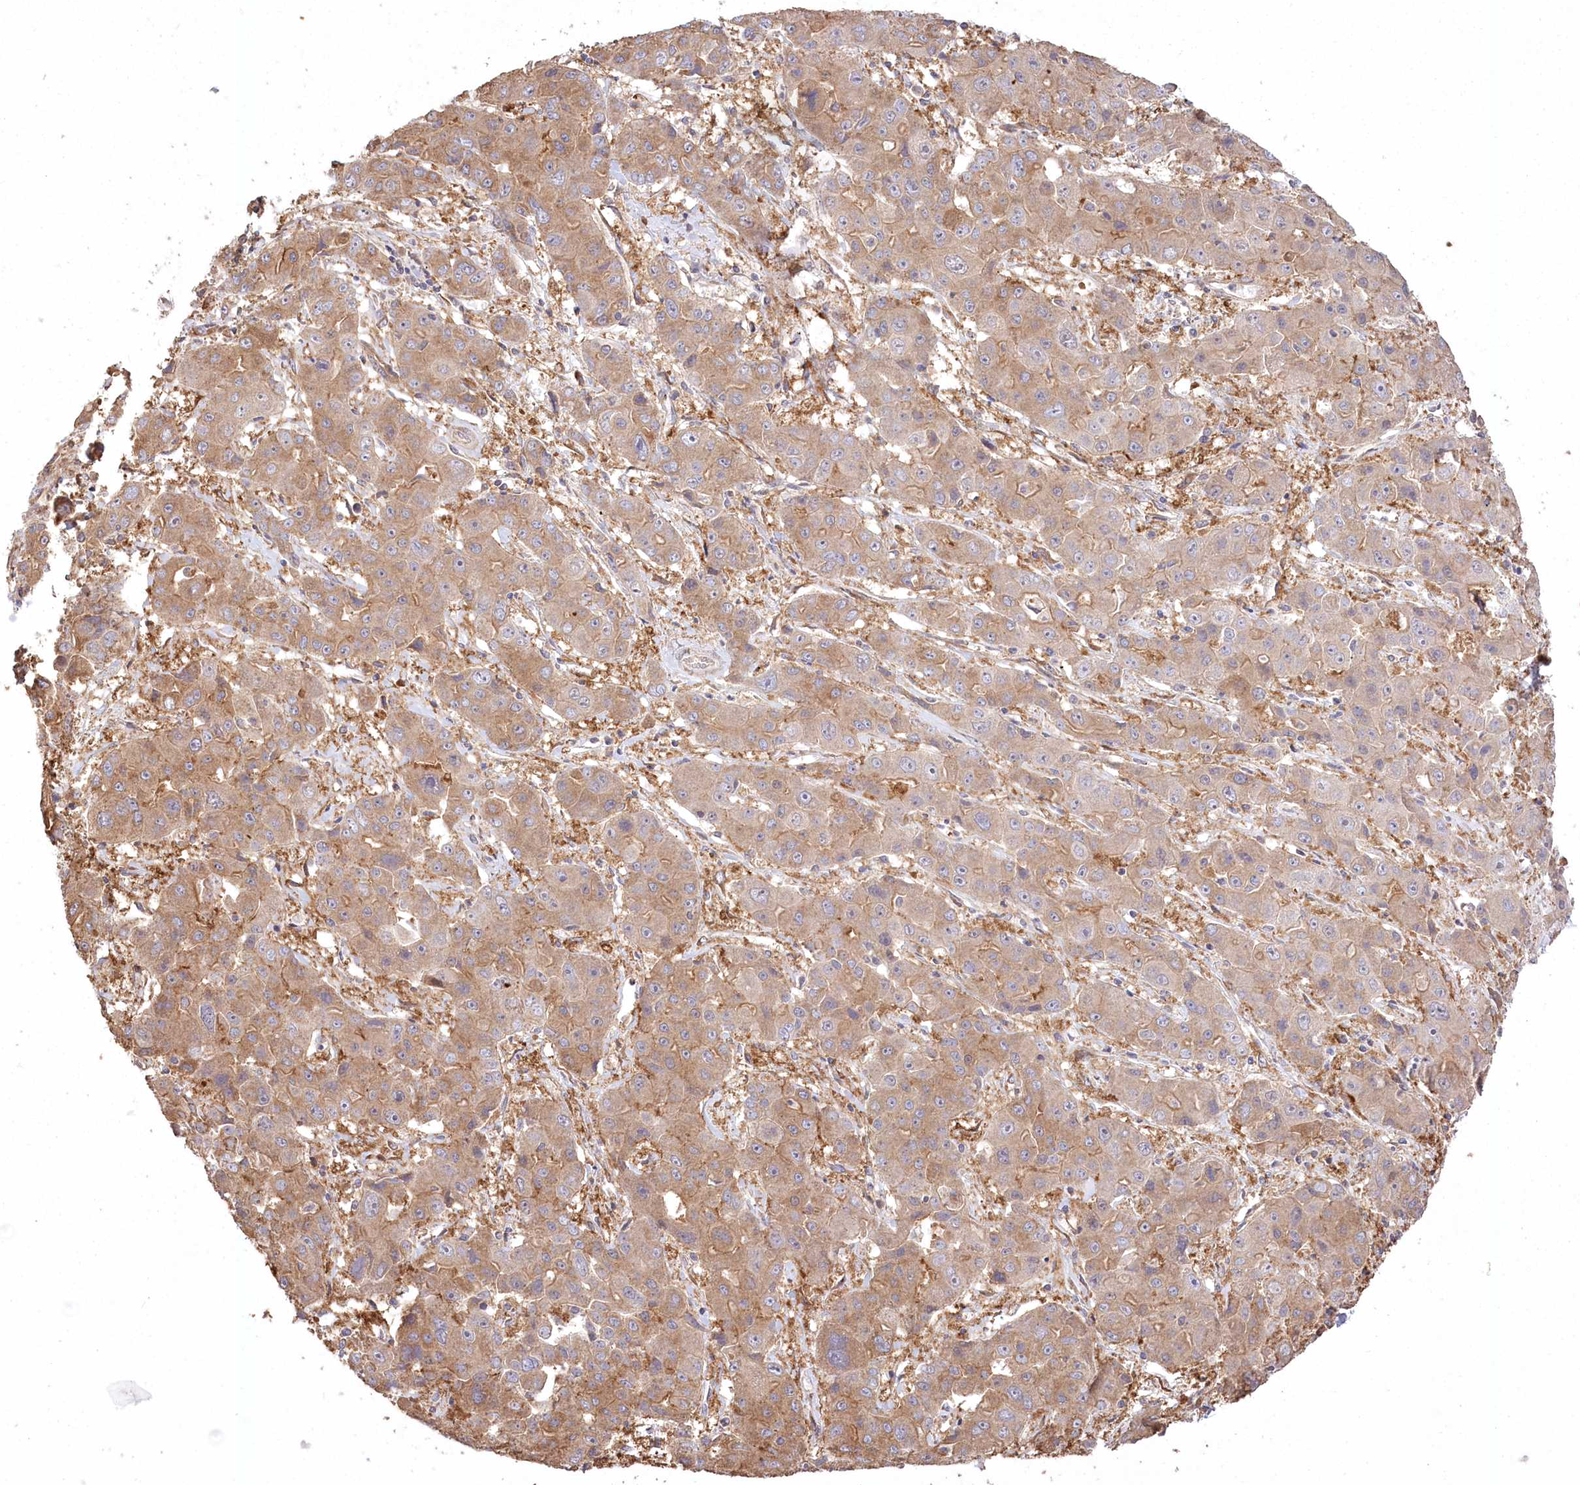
{"staining": {"intensity": "moderate", "quantity": ">75%", "location": "cytoplasmic/membranous"}, "tissue": "liver cancer", "cell_type": "Tumor cells", "image_type": "cancer", "snomed": [{"axis": "morphology", "description": "Cholangiocarcinoma"}, {"axis": "topography", "description": "Liver"}], "caption": "Cholangiocarcinoma (liver) was stained to show a protein in brown. There is medium levels of moderate cytoplasmic/membranous expression in about >75% of tumor cells.", "gene": "PRSS53", "patient": {"sex": "male", "age": 67}}